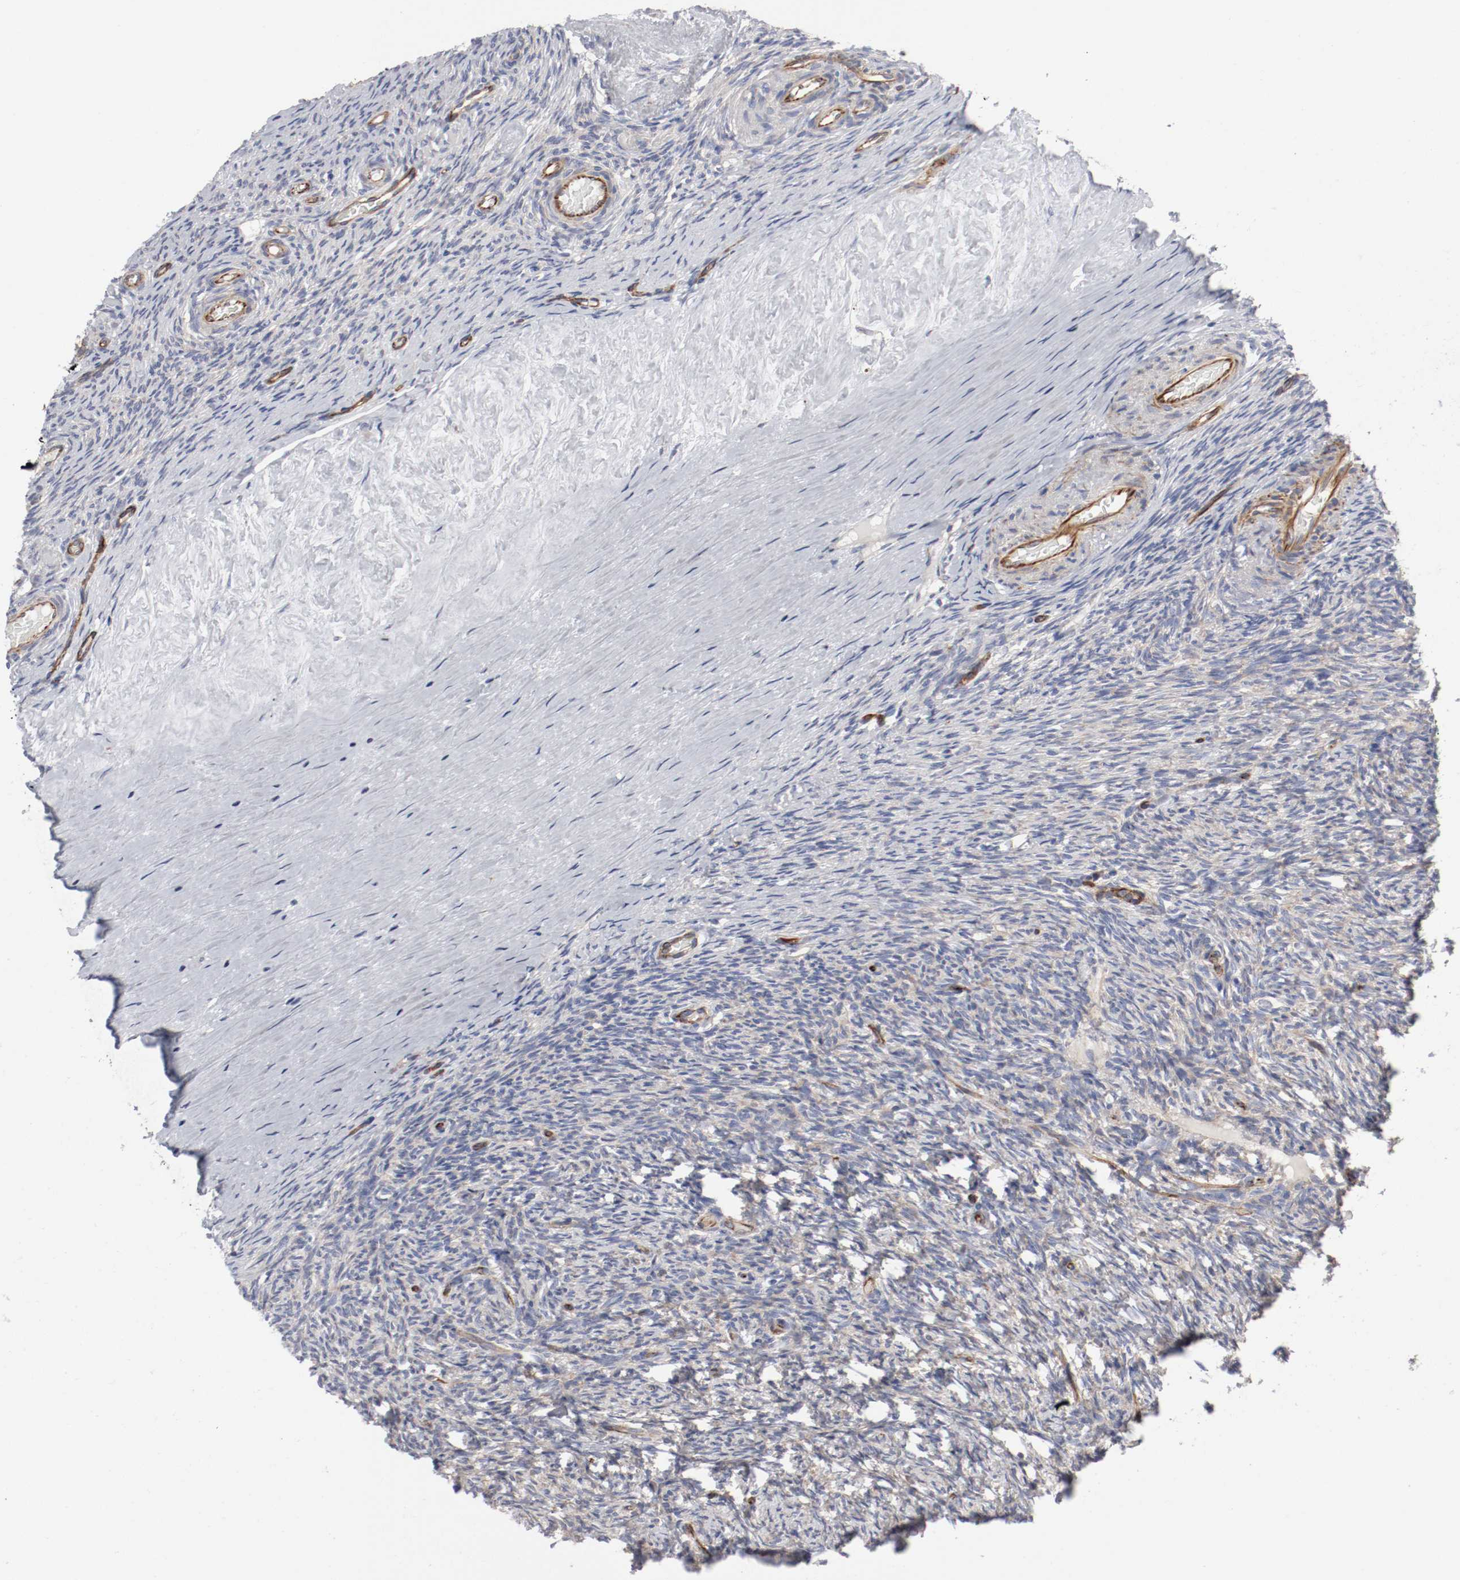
{"staining": {"intensity": "weak", "quantity": "<25%", "location": "cytoplasmic/membranous"}, "tissue": "ovary", "cell_type": "Ovarian stroma cells", "image_type": "normal", "snomed": [{"axis": "morphology", "description": "Normal tissue, NOS"}, {"axis": "topography", "description": "Ovary"}], "caption": "IHC histopathology image of normal ovary: ovary stained with DAB shows no significant protein positivity in ovarian stroma cells. The staining is performed using DAB (3,3'-diaminobenzidine) brown chromogen with nuclei counter-stained in using hematoxylin.", "gene": "GIT1", "patient": {"sex": "female", "age": 60}}